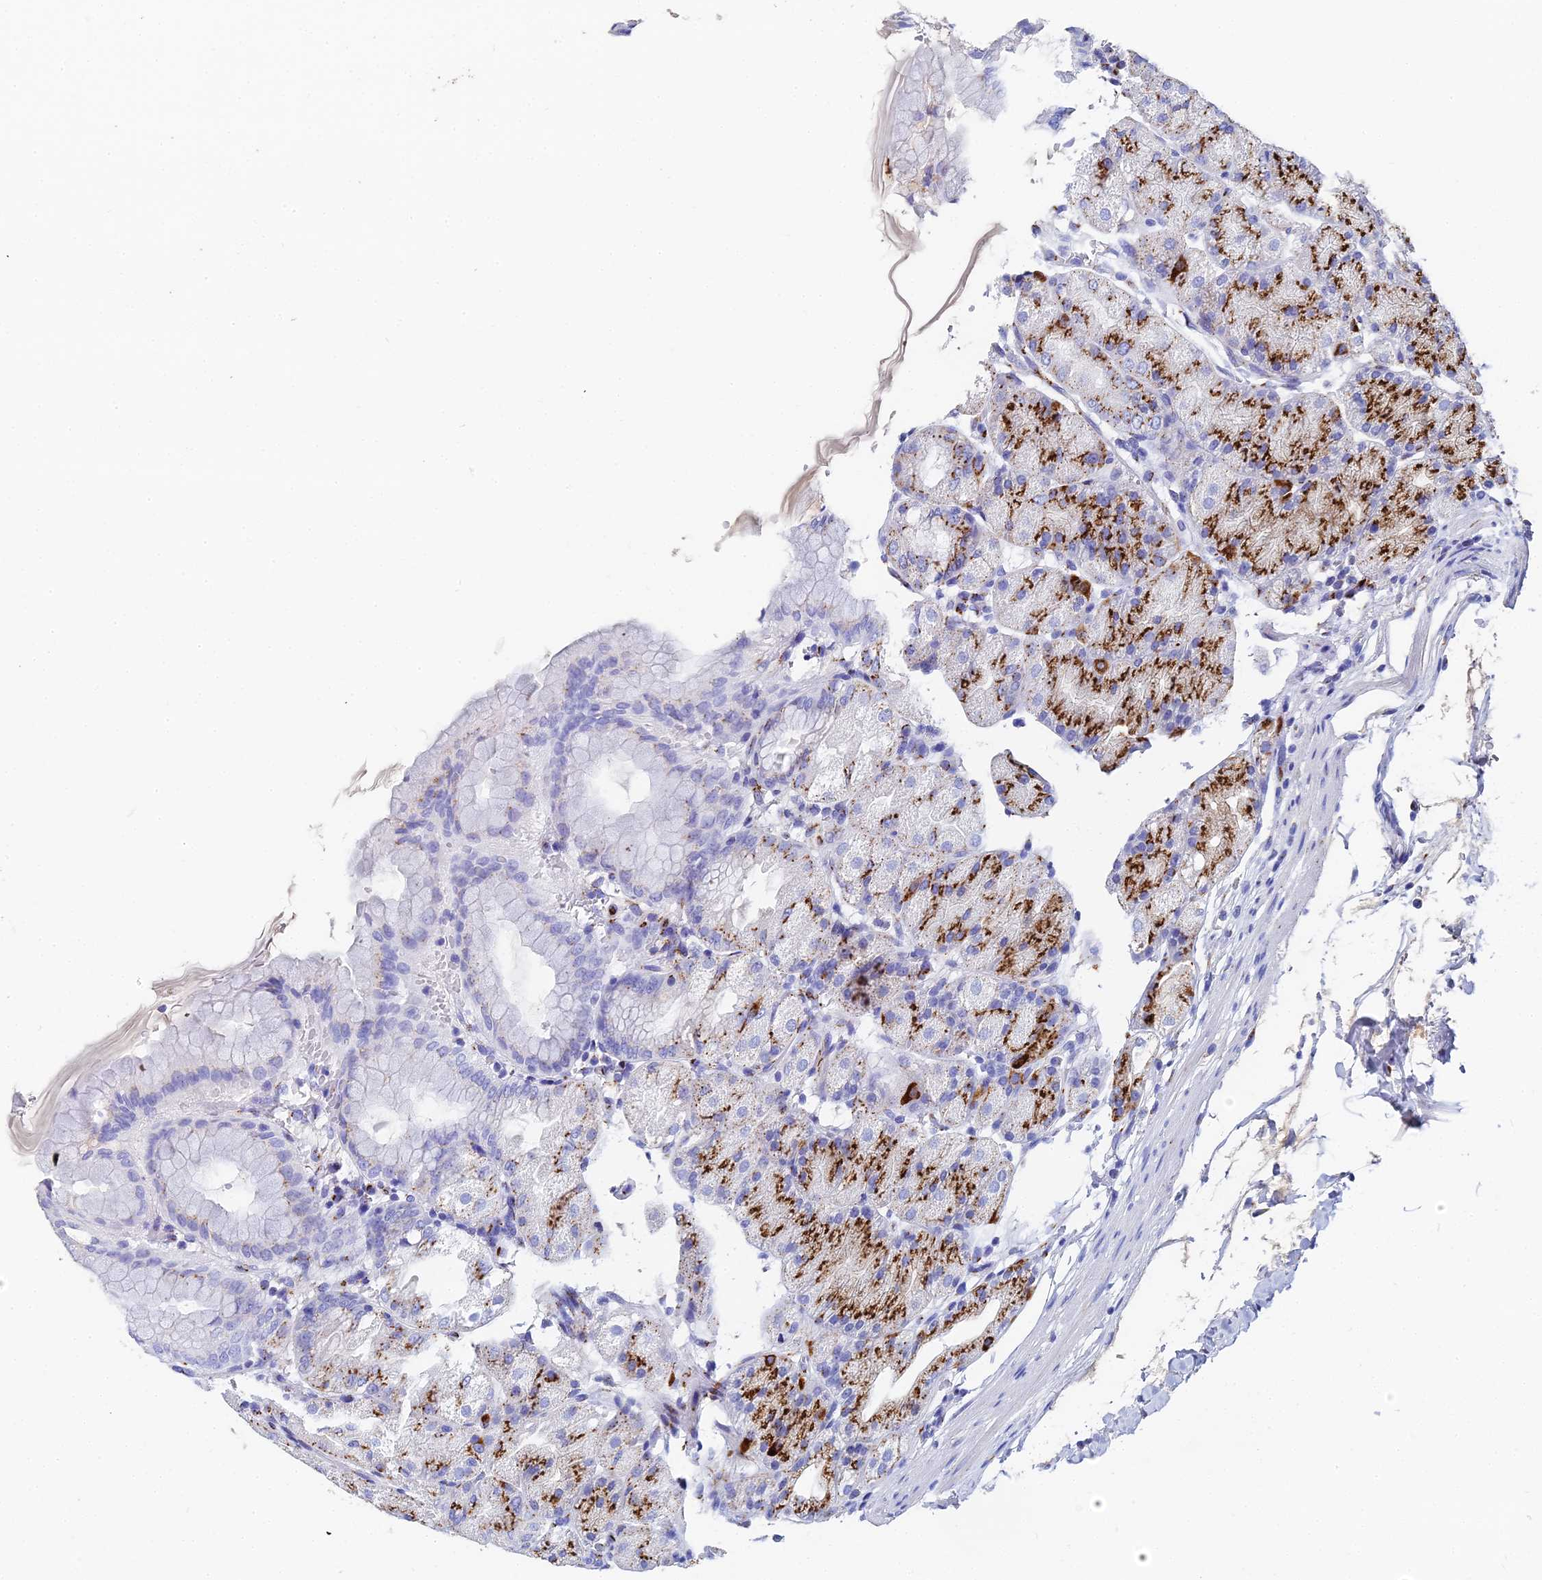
{"staining": {"intensity": "strong", "quantity": "25%-75%", "location": "cytoplasmic/membranous"}, "tissue": "stomach", "cell_type": "Glandular cells", "image_type": "normal", "snomed": [{"axis": "morphology", "description": "Normal tissue, NOS"}, {"axis": "topography", "description": "Stomach, upper"}, {"axis": "topography", "description": "Stomach, lower"}], "caption": "This histopathology image demonstrates immunohistochemistry staining of benign human stomach, with high strong cytoplasmic/membranous positivity in about 25%-75% of glandular cells.", "gene": "ENSG00000268674", "patient": {"sex": "male", "age": 62}}